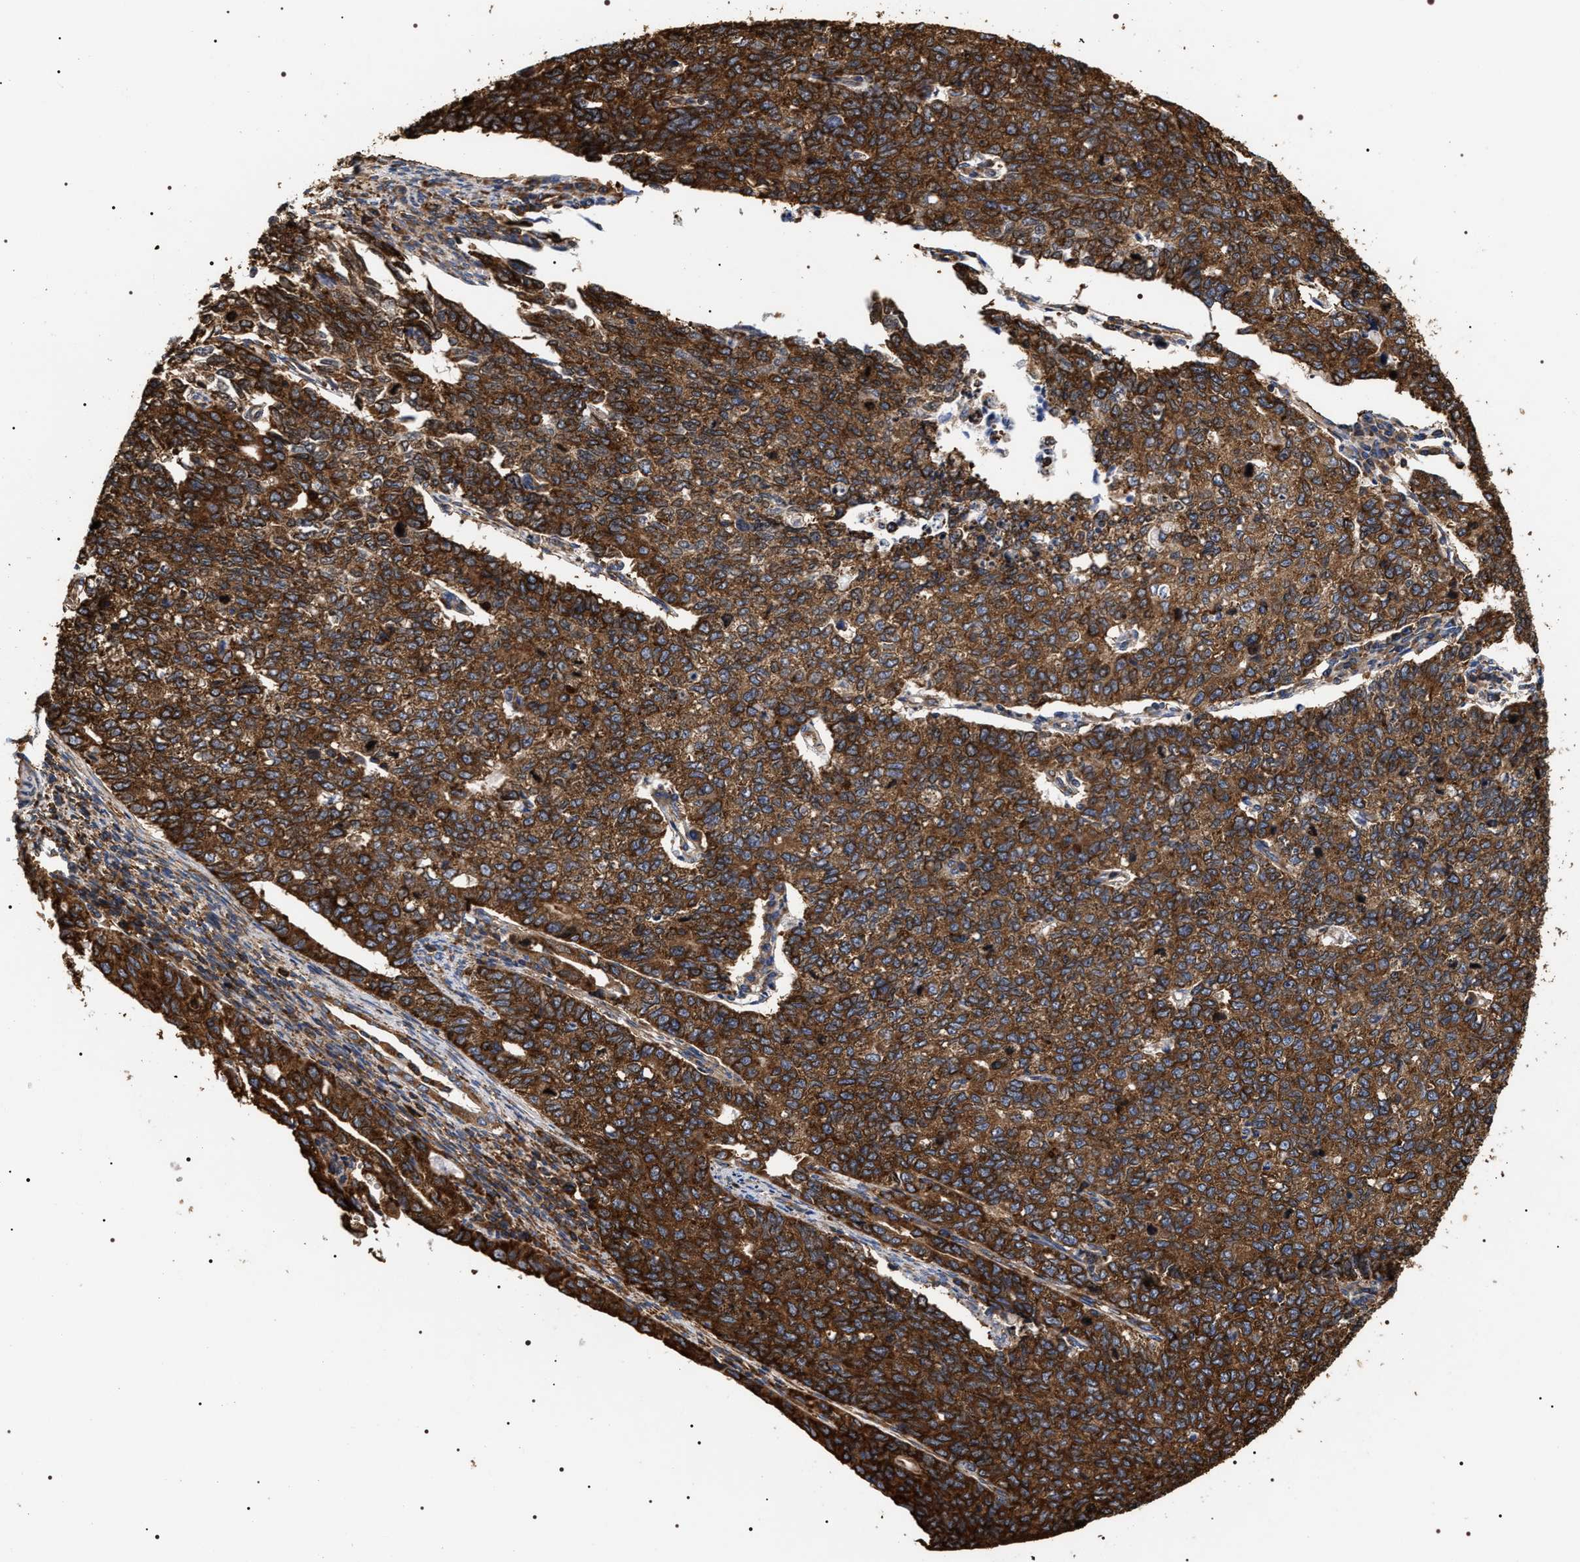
{"staining": {"intensity": "strong", "quantity": ">75%", "location": "cytoplasmic/membranous"}, "tissue": "cervical cancer", "cell_type": "Tumor cells", "image_type": "cancer", "snomed": [{"axis": "morphology", "description": "Squamous cell carcinoma, NOS"}, {"axis": "topography", "description": "Cervix"}], "caption": "Immunohistochemical staining of human squamous cell carcinoma (cervical) exhibits high levels of strong cytoplasmic/membranous protein expression in about >75% of tumor cells. (DAB (3,3'-diaminobenzidine) IHC with brightfield microscopy, high magnification).", "gene": "SERBP1", "patient": {"sex": "female", "age": 63}}